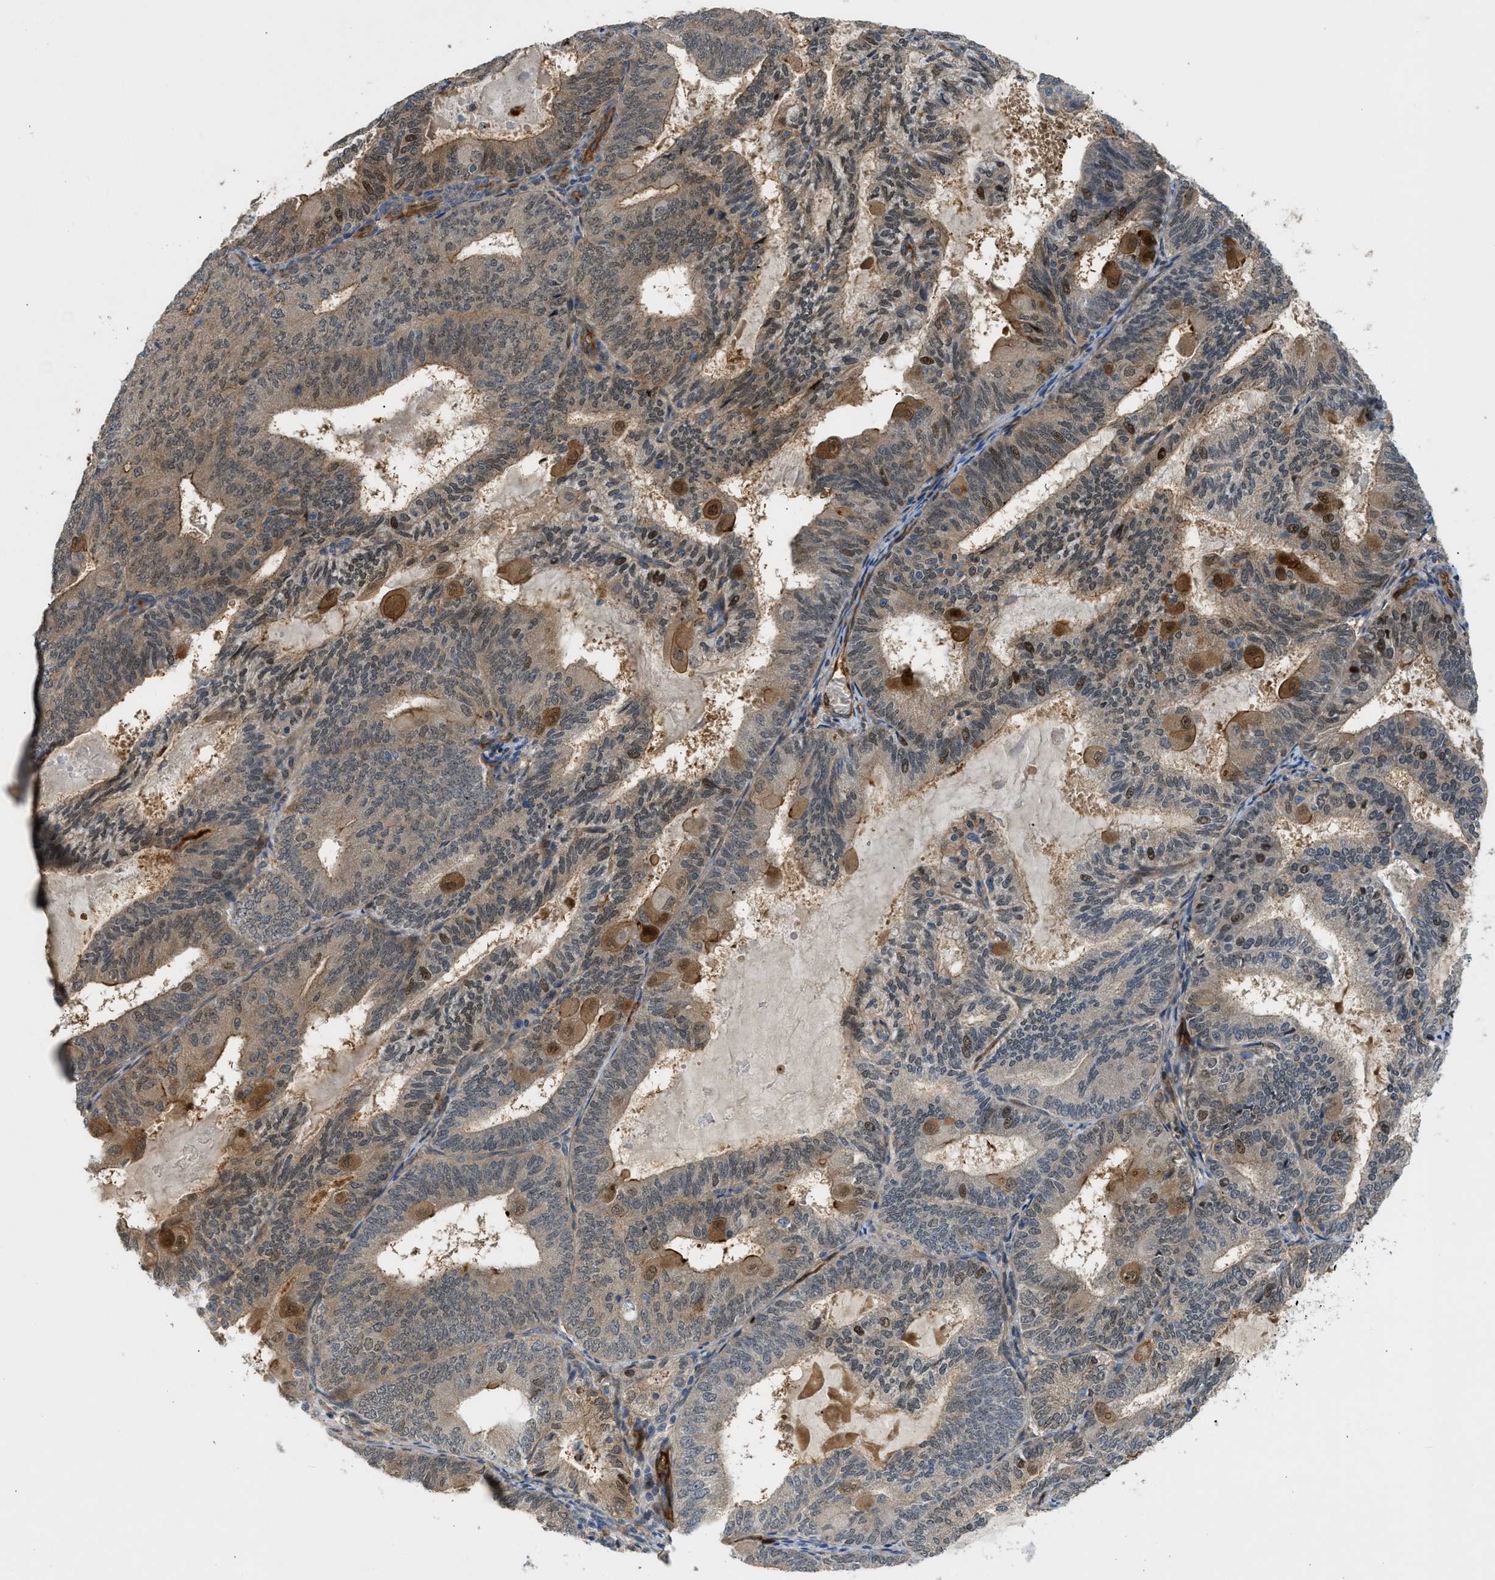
{"staining": {"intensity": "moderate", "quantity": "25%-75%", "location": "cytoplasmic/membranous,nuclear"}, "tissue": "endometrial cancer", "cell_type": "Tumor cells", "image_type": "cancer", "snomed": [{"axis": "morphology", "description": "Adenocarcinoma, NOS"}, {"axis": "topography", "description": "Endometrium"}], "caption": "IHC (DAB (3,3'-diaminobenzidine)) staining of adenocarcinoma (endometrial) exhibits moderate cytoplasmic/membranous and nuclear protein positivity in about 25%-75% of tumor cells.", "gene": "TRAK2", "patient": {"sex": "female", "age": 81}}